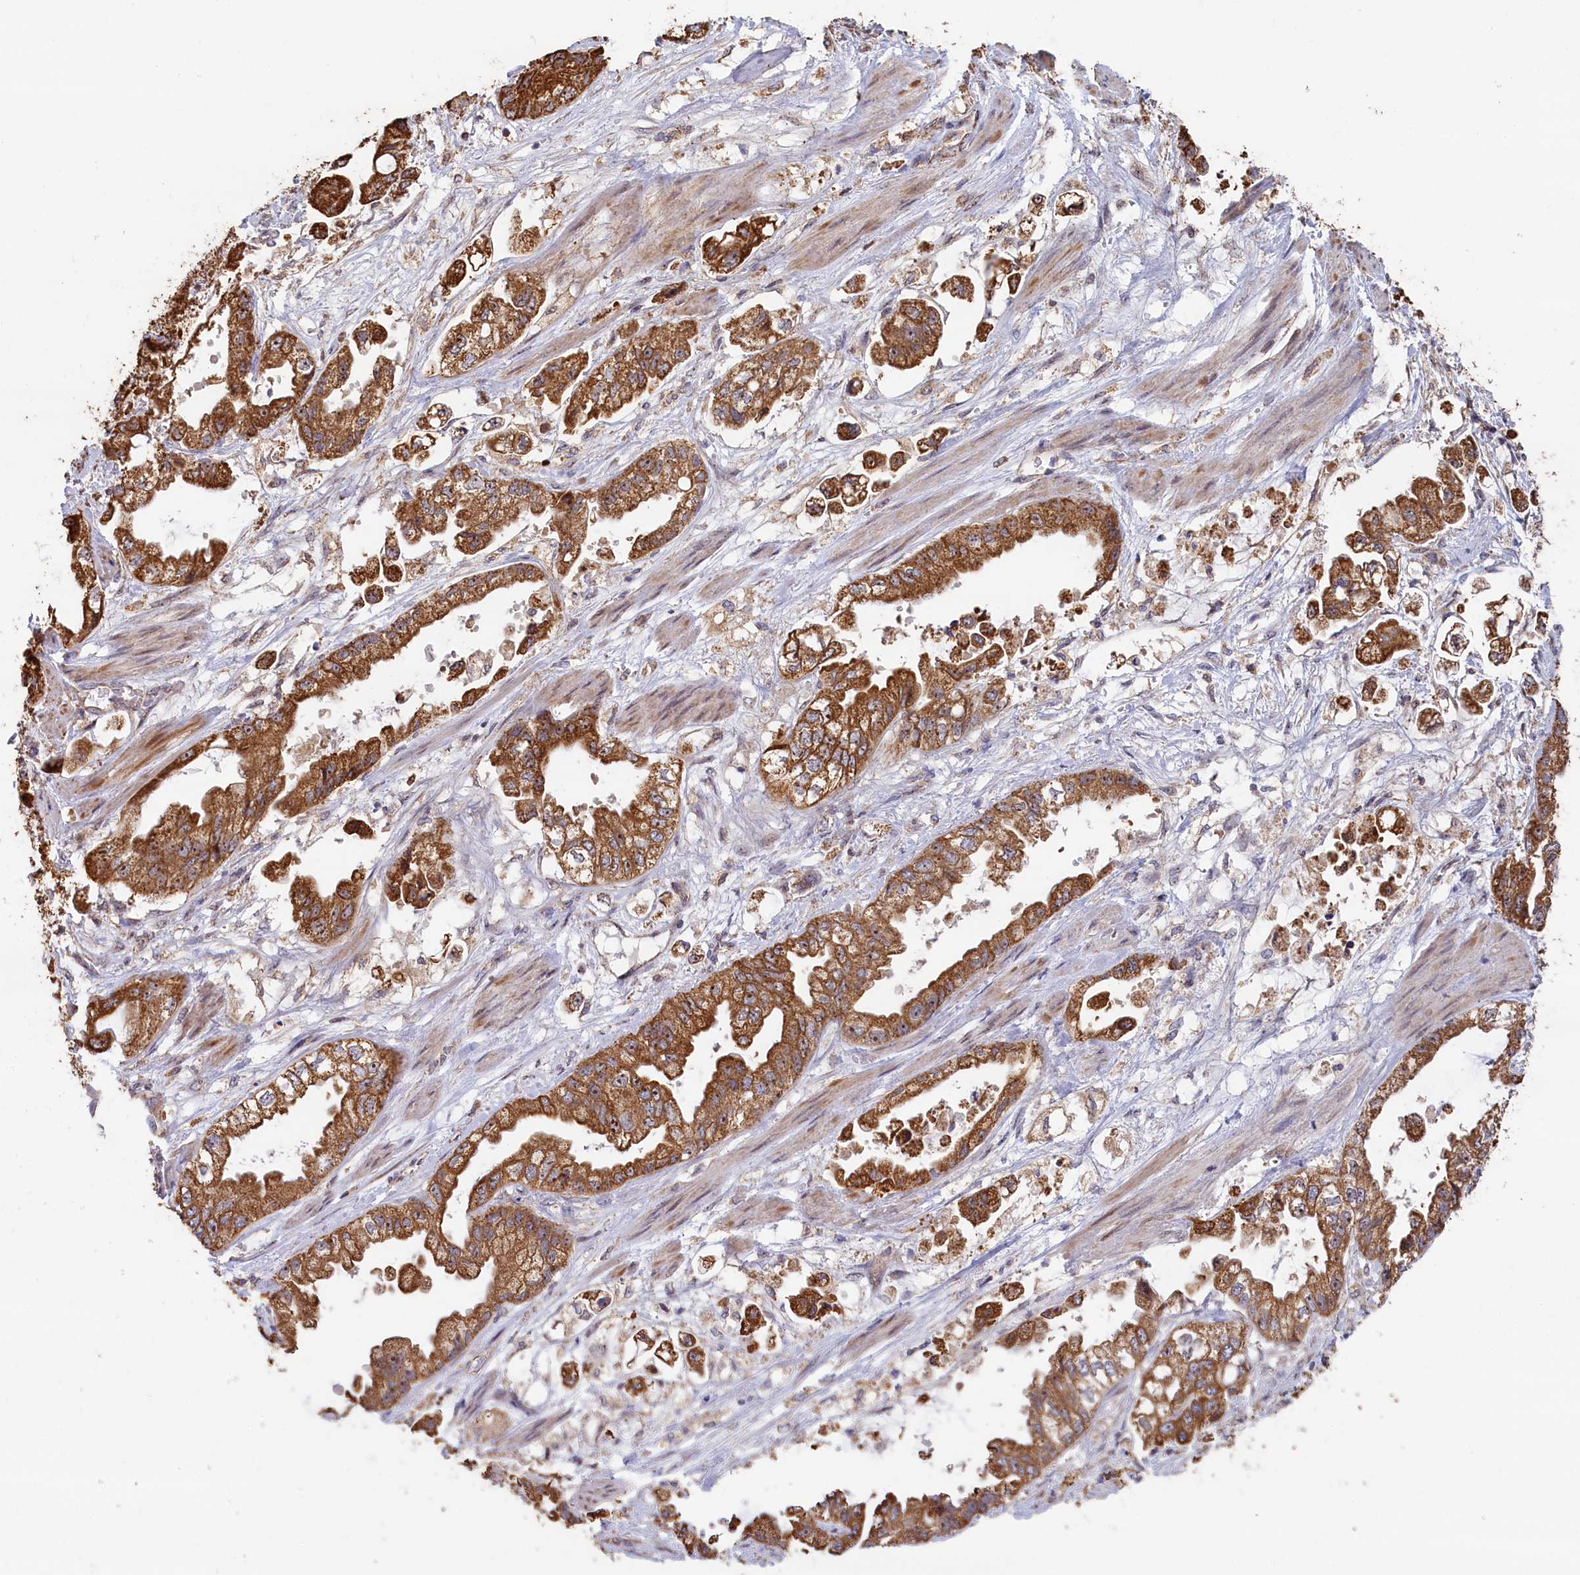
{"staining": {"intensity": "strong", "quantity": ">75%", "location": "cytoplasmic/membranous,nuclear"}, "tissue": "stomach cancer", "cell_type": "Tumor cells", "image_type": "cancer", "snomed": [{"axis": "morphology", "description": "Adenocarcinoma, NOS"}, {"axis": "topography", "description": "Stomach"}], "caption": "Approximately >75% of tumor cells in adenocarcinoma (stomach) reveal strong cytoplasmic/membranous and nuclear protein positivity as visualized by brown immunohistochemical staining.", "gene": "ZNF816", "patient": {"sex": "male", "age": 62}}